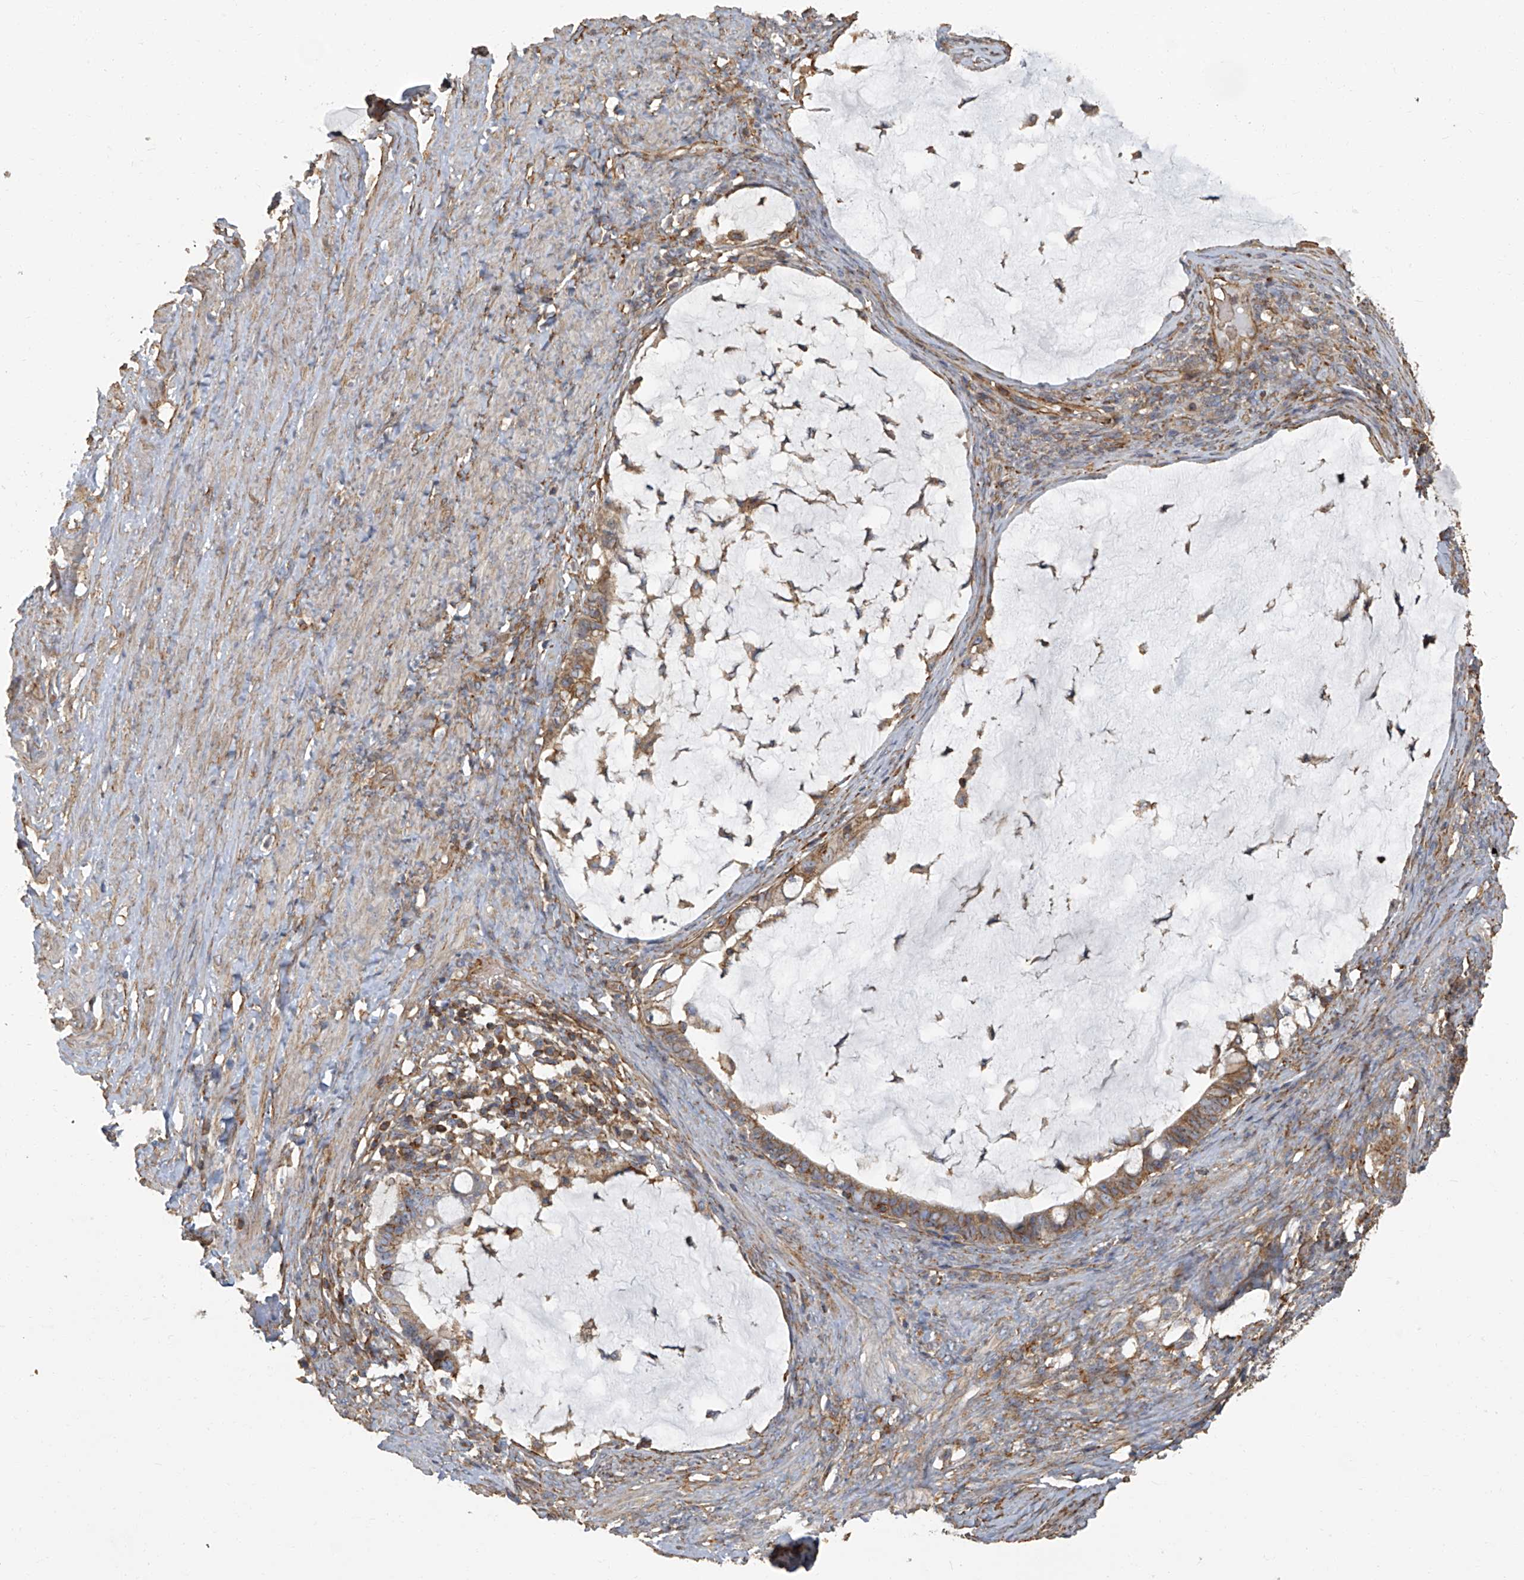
{"staining": {"intensity": "moderate", "quantity": ">75%", "location": "cytoplasmic/membranous"}, "tissue": "ovarian cancer", "cell_type": "Tumor cells", "image_type": "cancer", "snomed": [{"axis": "morphology", "description": "Cystadenocarcinoma, mucinous, NOS"}, {"axis": "topography", "description": "Ovary"}], "caption": "This is an image of IHC staining of ovarian cancer (mucinous cystadenocarcinoma), which shows moderate positivity in the cytoplasmic/membranous of tumor cells.", "gene": "SEPTIN7", "patient": {"sex": "female", "age": 61}}